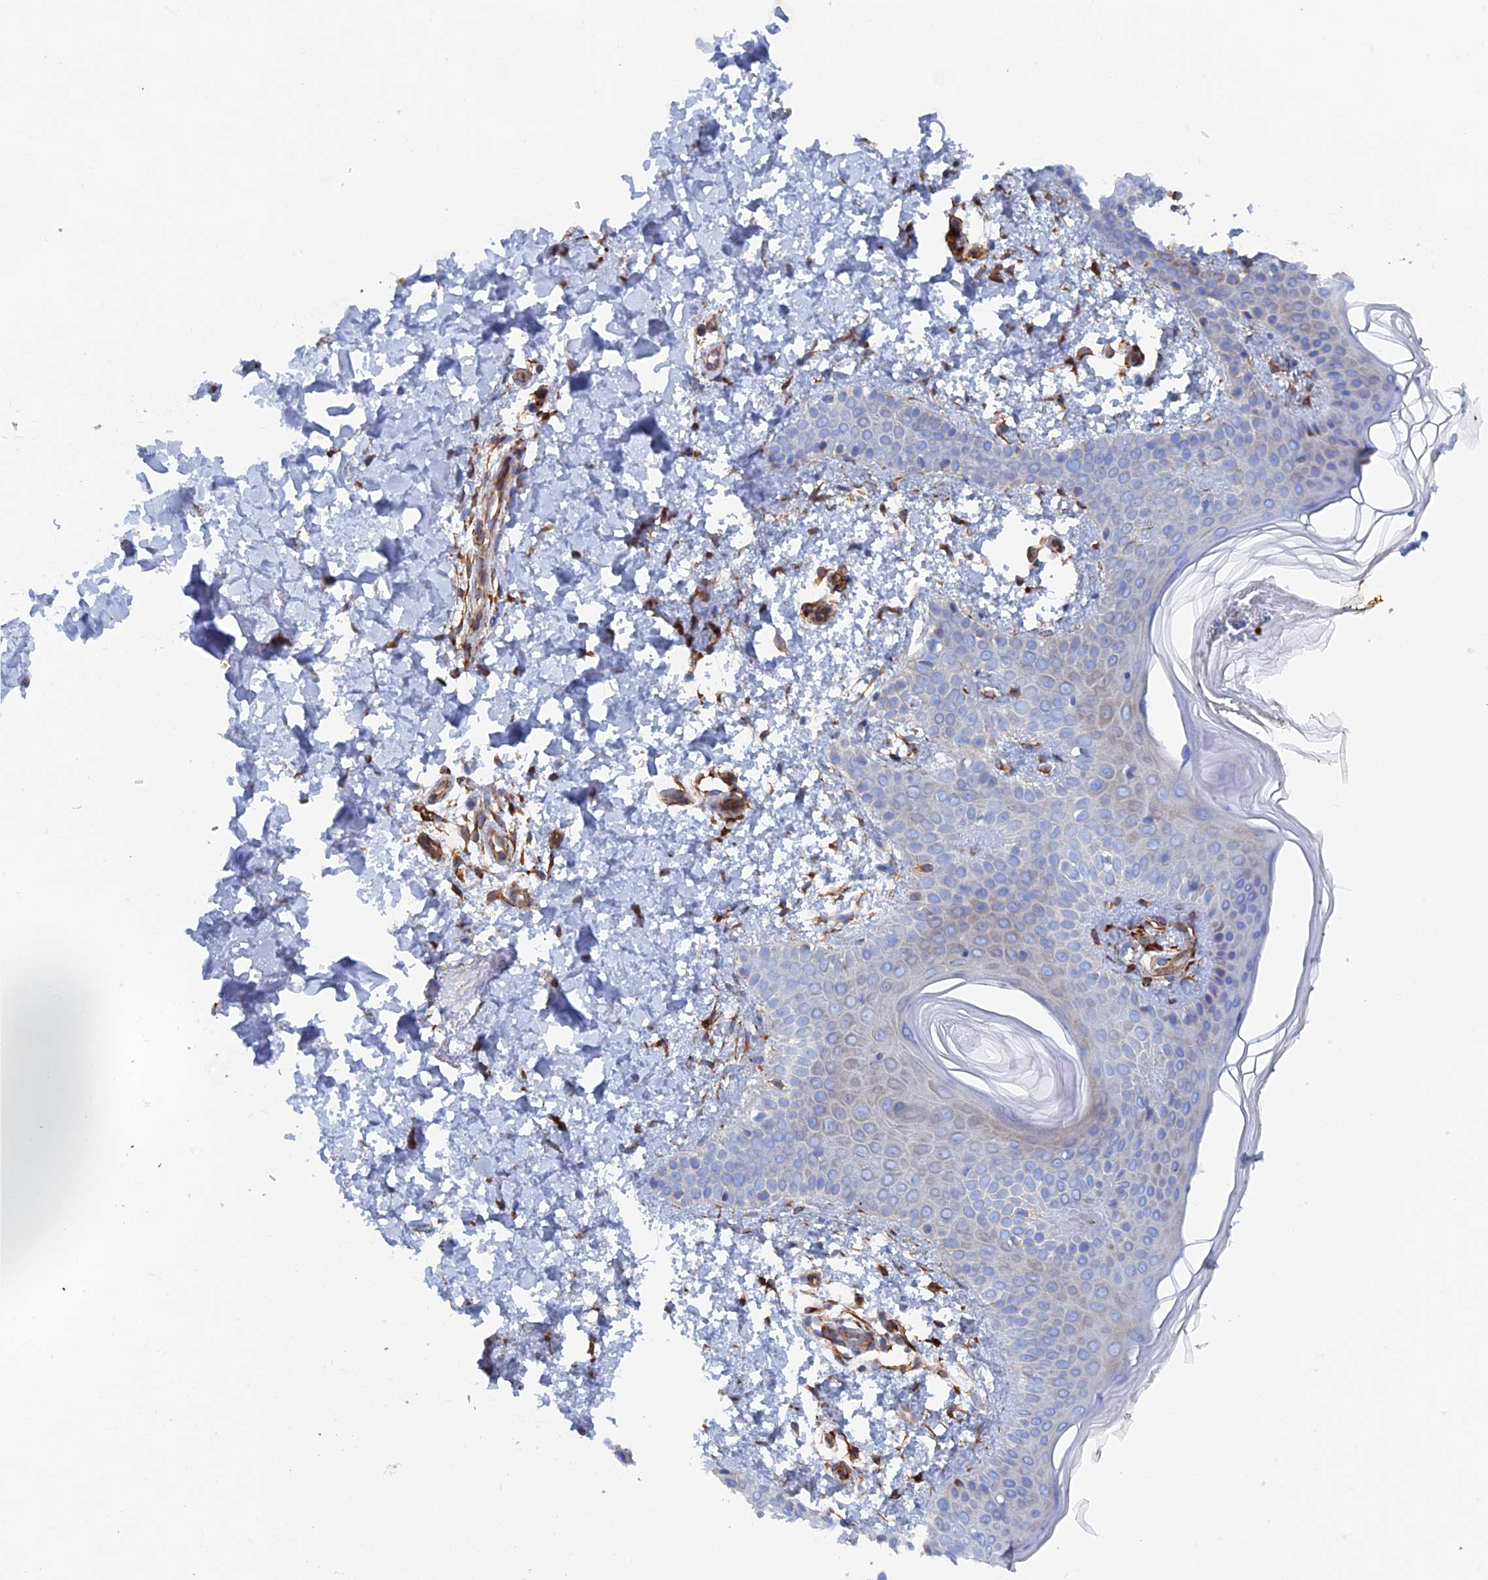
{"staining": {"intensity": "strong", "quantity": ">75%", "location": "cytoplasmic/membranous"}, "tissue": "skin", "cell_type": "Fibroblasts", "image_type": "normal", "snomed": [{"axis": "morphology", "description": "Normal tissue, NOS"}, {"axis": "topography", "description": "Skin"}], "caption": "Unremarkable skin demonstrates strong cytoplasmic/membranous positivity in about >75% of fibroblasts, visualized by immunohistochemistry. Using DAB (3,3'-diaminobenzidine) (brown) and hematoxylin (blue) stains, captured at high magnification using brightfield microscopy.", "gene": "COG7", "patient": {"sex": "male", "age": 36}}